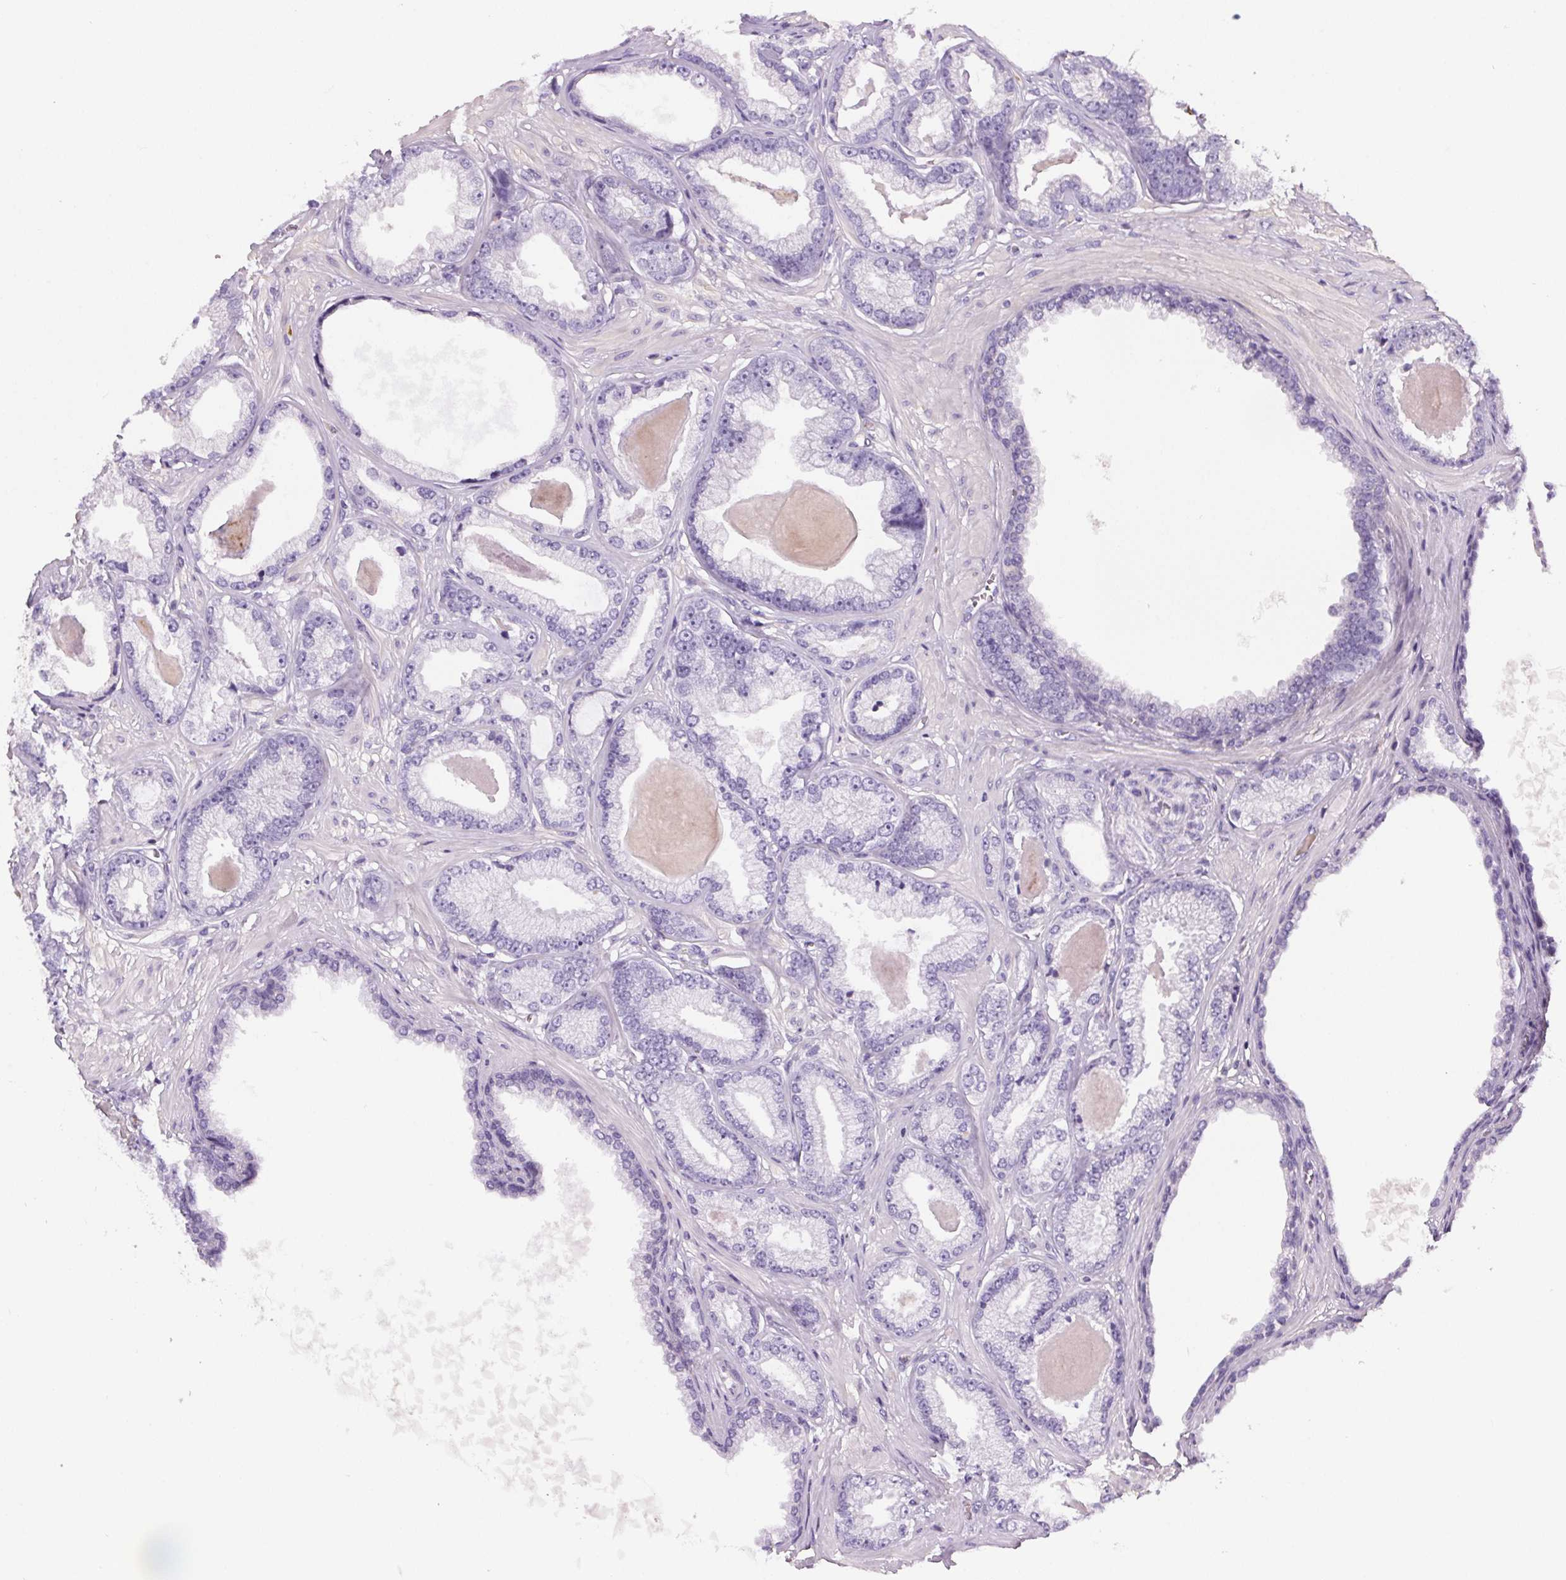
{"staining": {"intensity": "negative", "quantity": "none", "location": "none"}, "tissue": "prostate cancer", "cell_type": "Tumor cells", "image_type": "cancer", "snomed": [{"axis": "morphology", "description": "Adenocarcinoma, Low grade"}, {"axis": "topography", "description": "Prostate"}], "caption": "Prostate low-grade adenocarcinoma was stained to show a protein in brown. There is no significant expression in tumor cells.", "gene": "CD5L", "patient": {"sex": "male", "age": 64}}